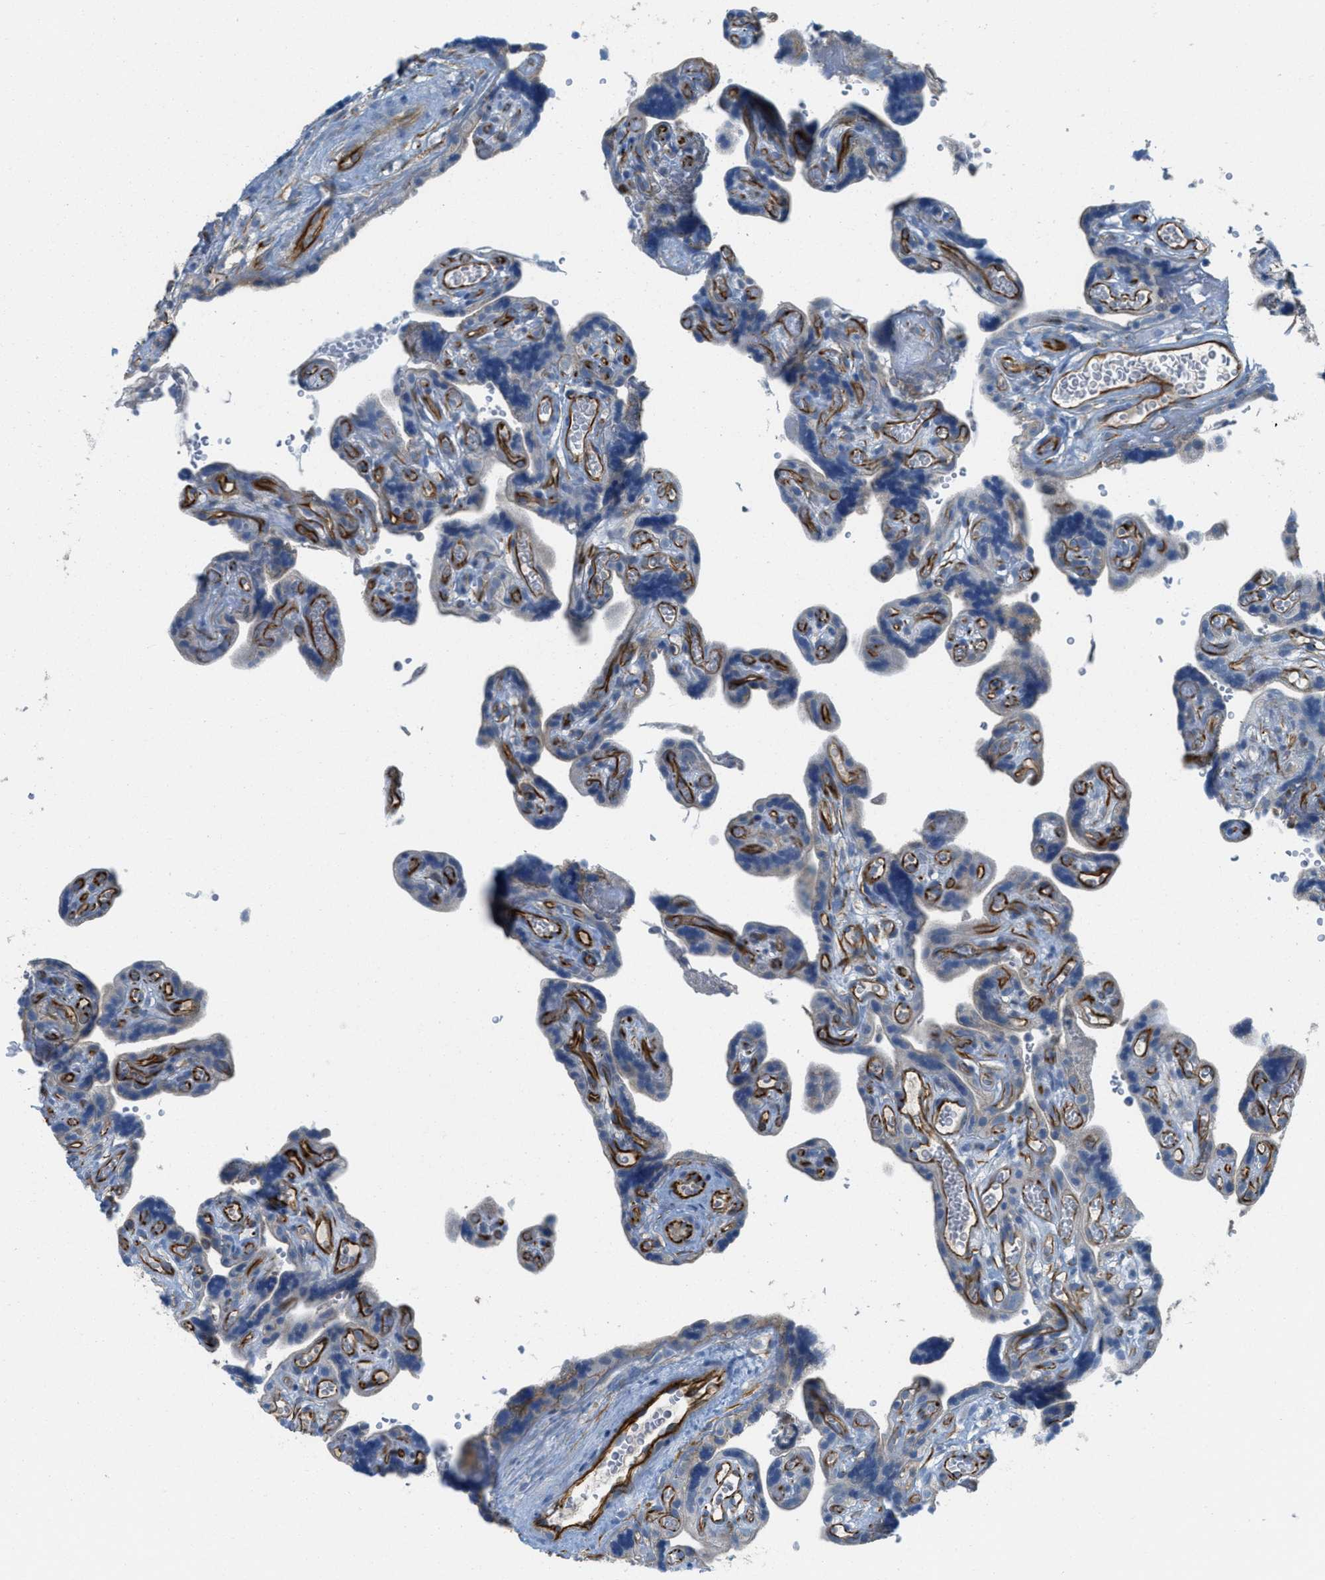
{"staining": {"intensity": "strong", "quantity": ">75%", "location": "cytoplasmic/membranous"}, "tissue": "placenta", "cell_type": "Decidual cells", "image_type": "normal", "snomed": [{"axis": "morphology", "description": "Normal tissue, NOS"}, {"axis": "topography", "description": "Placenta"}], "caption": "Decidual cells show high levels of strong cytoplasmic/membranous expression in about >75% of cells in normal human placenta.", "gene": "BTN3A1", "patient": {"sex": "female", "age": 30}}